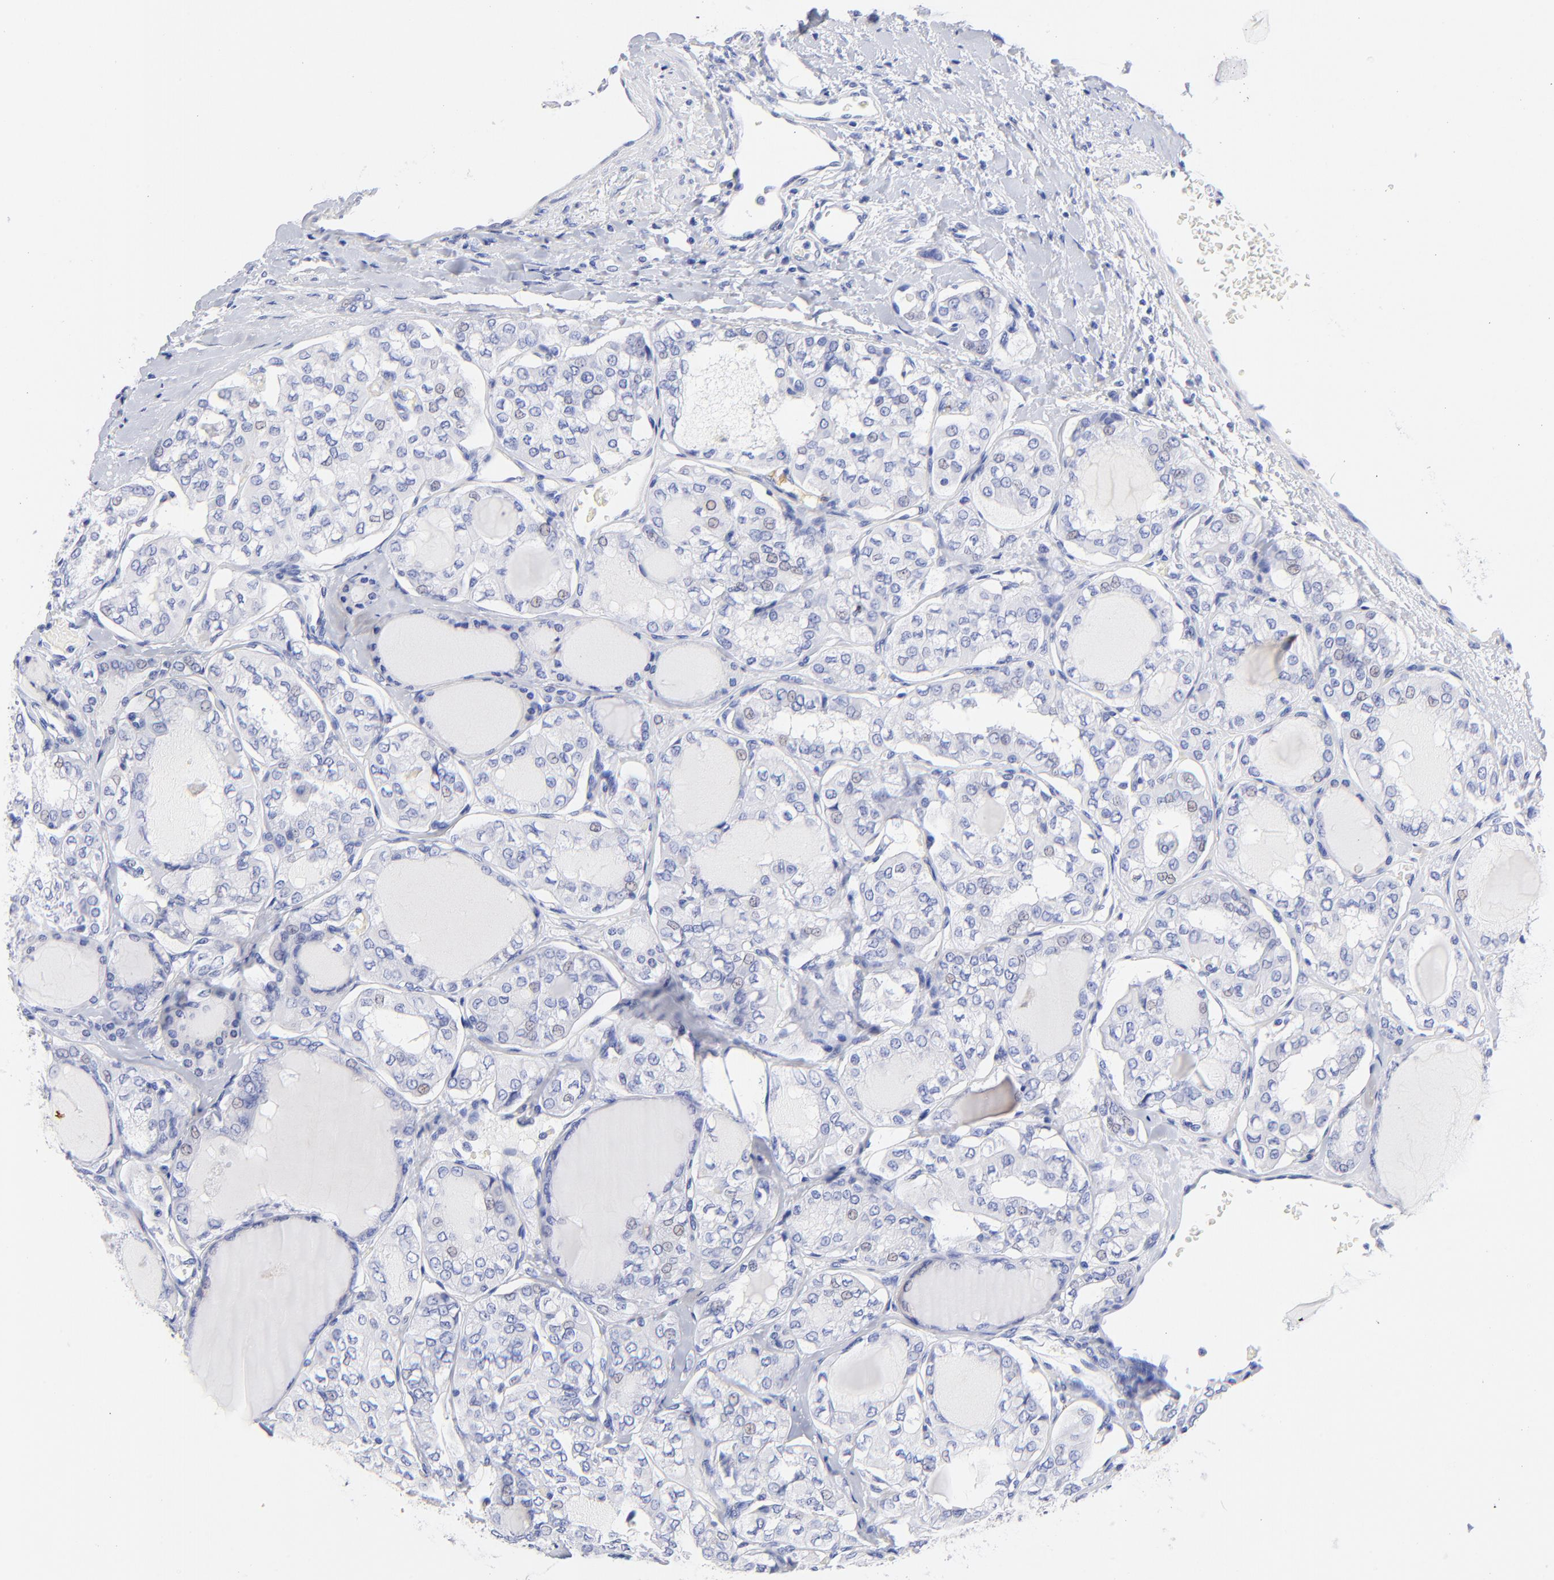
{"staining": {"intensity": "negative", "quantity": "none", "location": "none"}, "tissue": "thyroid cancer", "cell_type": "Tumor cells", "image_type": "cancer", "snomed": [{"axis": "morphology", "description": "Papillary adenocarcinoma, NOS"}, {"axis": "topography", "description": "Thyroid gland"}], "caption": "Photomicrograph shows no significant protein staining in tumor cells of thyroid cancer (papillary adenocarcinoma).", "gene": "HORMAD2", "patient": {"sex": "male", "age": 20}}